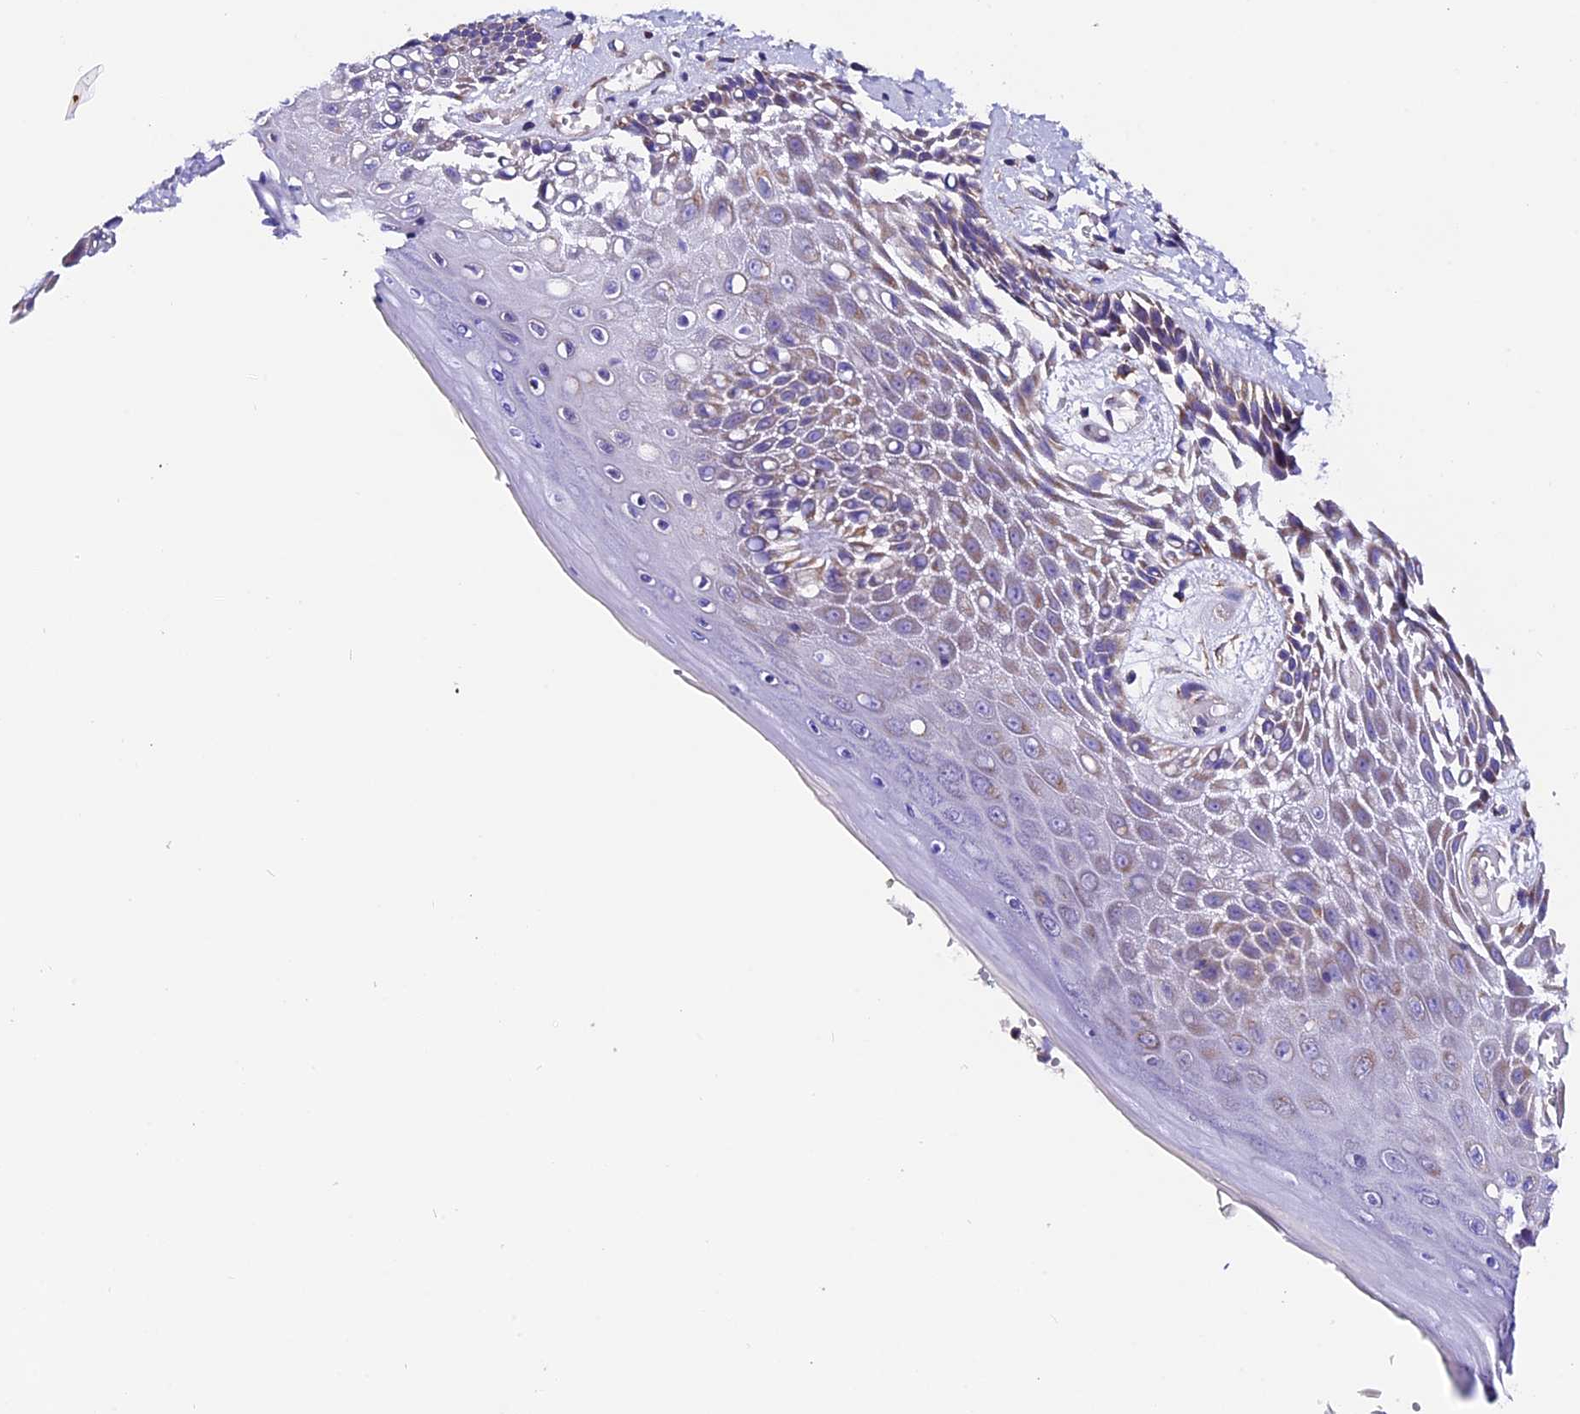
{"staining": {"intensity": "moderate", "quantity": "25%-75%", "location": "cytoplasmic/membranous"}, "tissue": "skin", "cell_type": "Epidermal cells", "image_type": "normal", "snomed": [{"axis": "morphology", "description": "Normal tissue, NOS"}, {"axis": "topography", "description": "Anal"}], "caption": "Normal skin reveals moderate cytoplasmic/membranous expression in approximately 25%-75% of epidermal cells.", "gene": "COMTD1", "patient": {"sex": "male", "age": 78}}